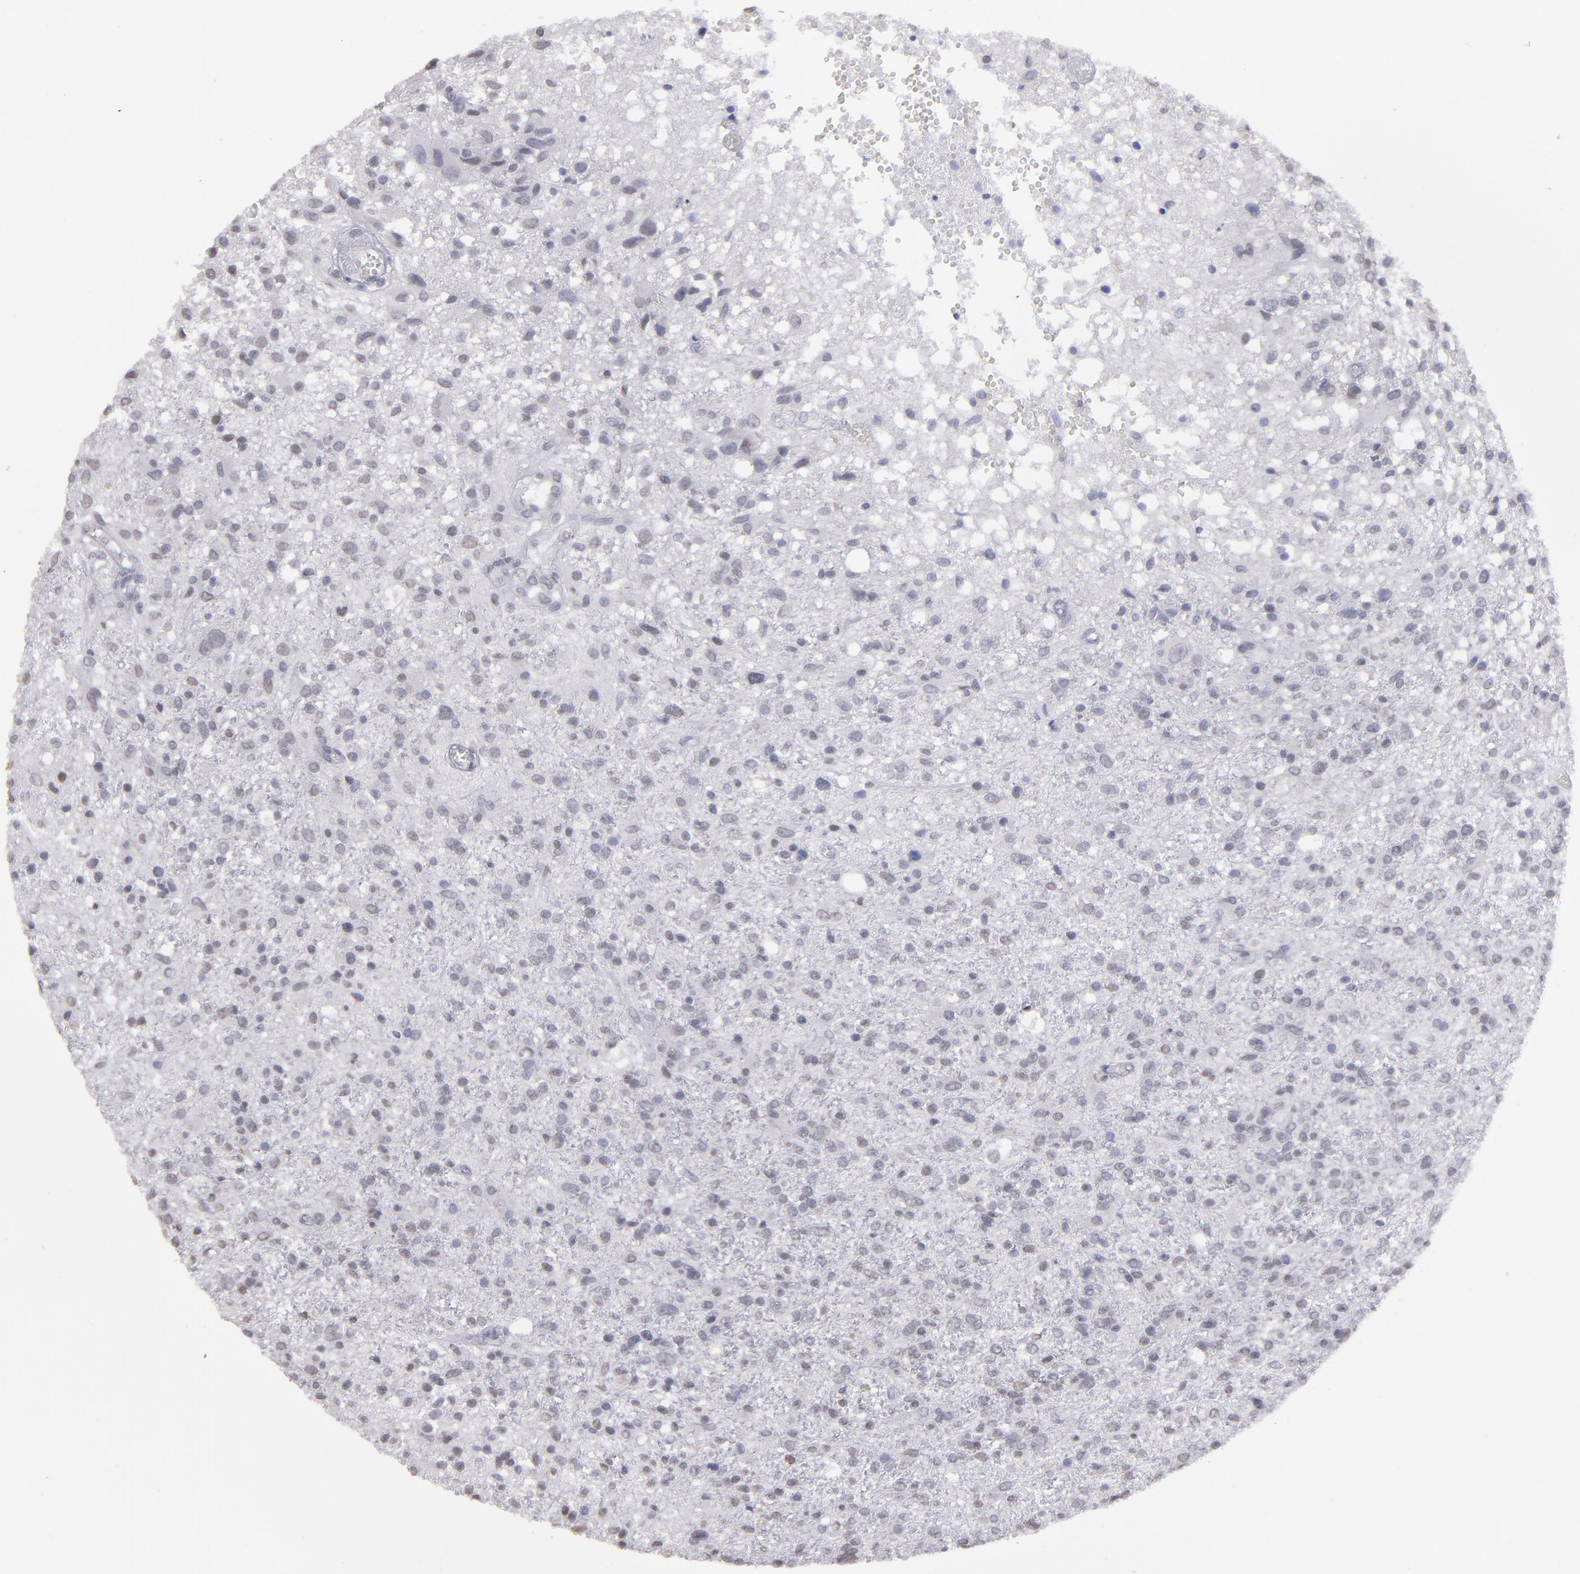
{"staining": {"intensity": "weak", "quantity": "<25%", "location": "nuclear"}, "tissue": "glioma", "cell_type": "Tumor cells", "image_type": "cancer", "snomed": [{"axis": "morphology", "description": "Glioma, malignant, High grade"}, {"axis": "topography", "description": "Cerebral cortex"}], "caption": "Immunohistochemistry of glioma demonstrates no staining in tumor cells.", "gene": "IRF4", "patient": {"sex": "male", "age": 76}}